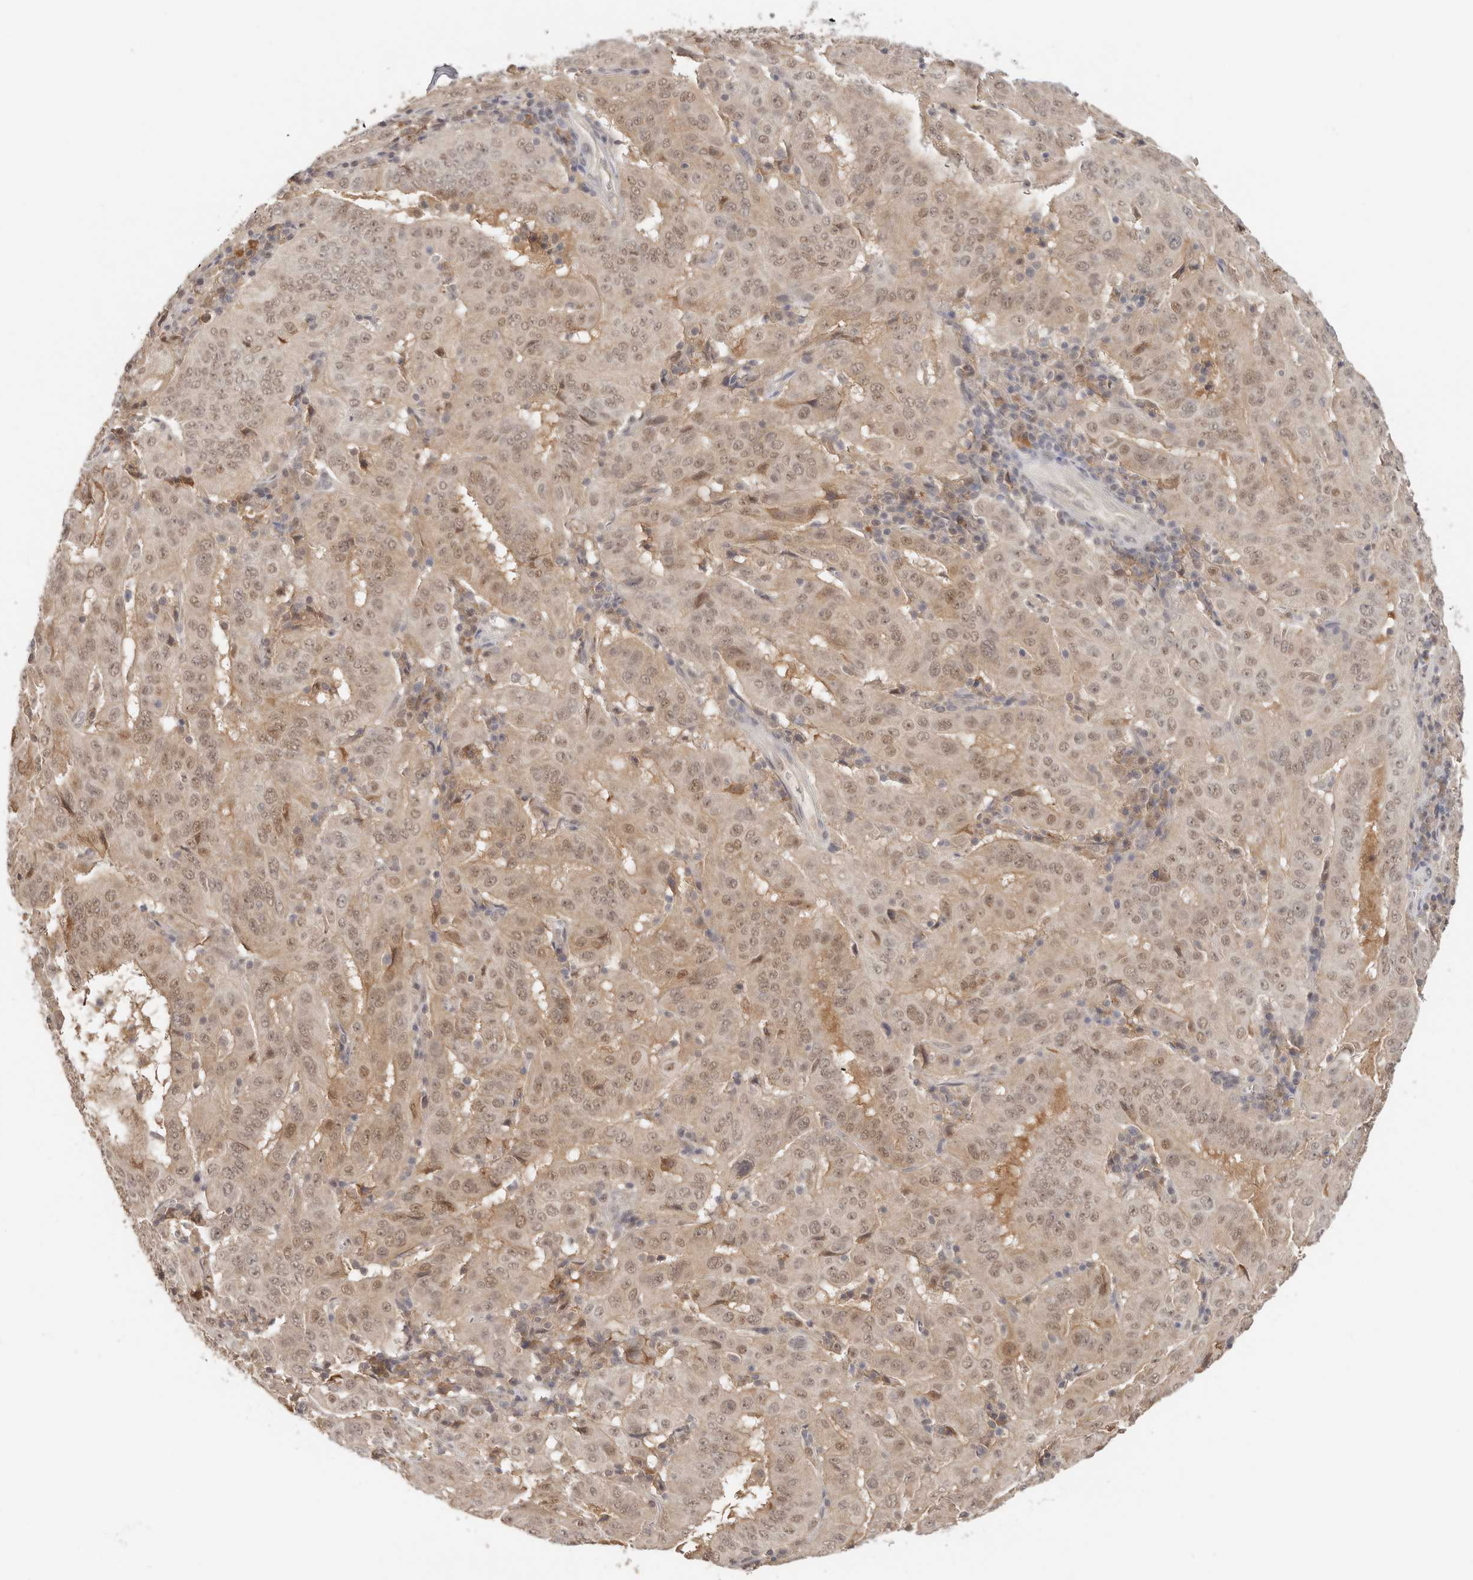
{"staining": {"intensity": "weak", "quantity": ">75%", "location": "cytoplasmic/membranous,nuclear"}, "tissue": "pancreatic cancer", "cell_type": "Tumor cells", "image_type": "cancer", "snomed": [{"axis": "morphology", "description": "Adenocarcinoma, NOS"}, {"axis": "topography", "description": "Pancreas"}], "caption": "A micrograph of pancreatic cancer stained for a protein shows weak cytoplasmic/membranous and nuclear brown staining in tumor cells.", "gene": "LARP7", "patient": {"sex": "male", "age": 63}}